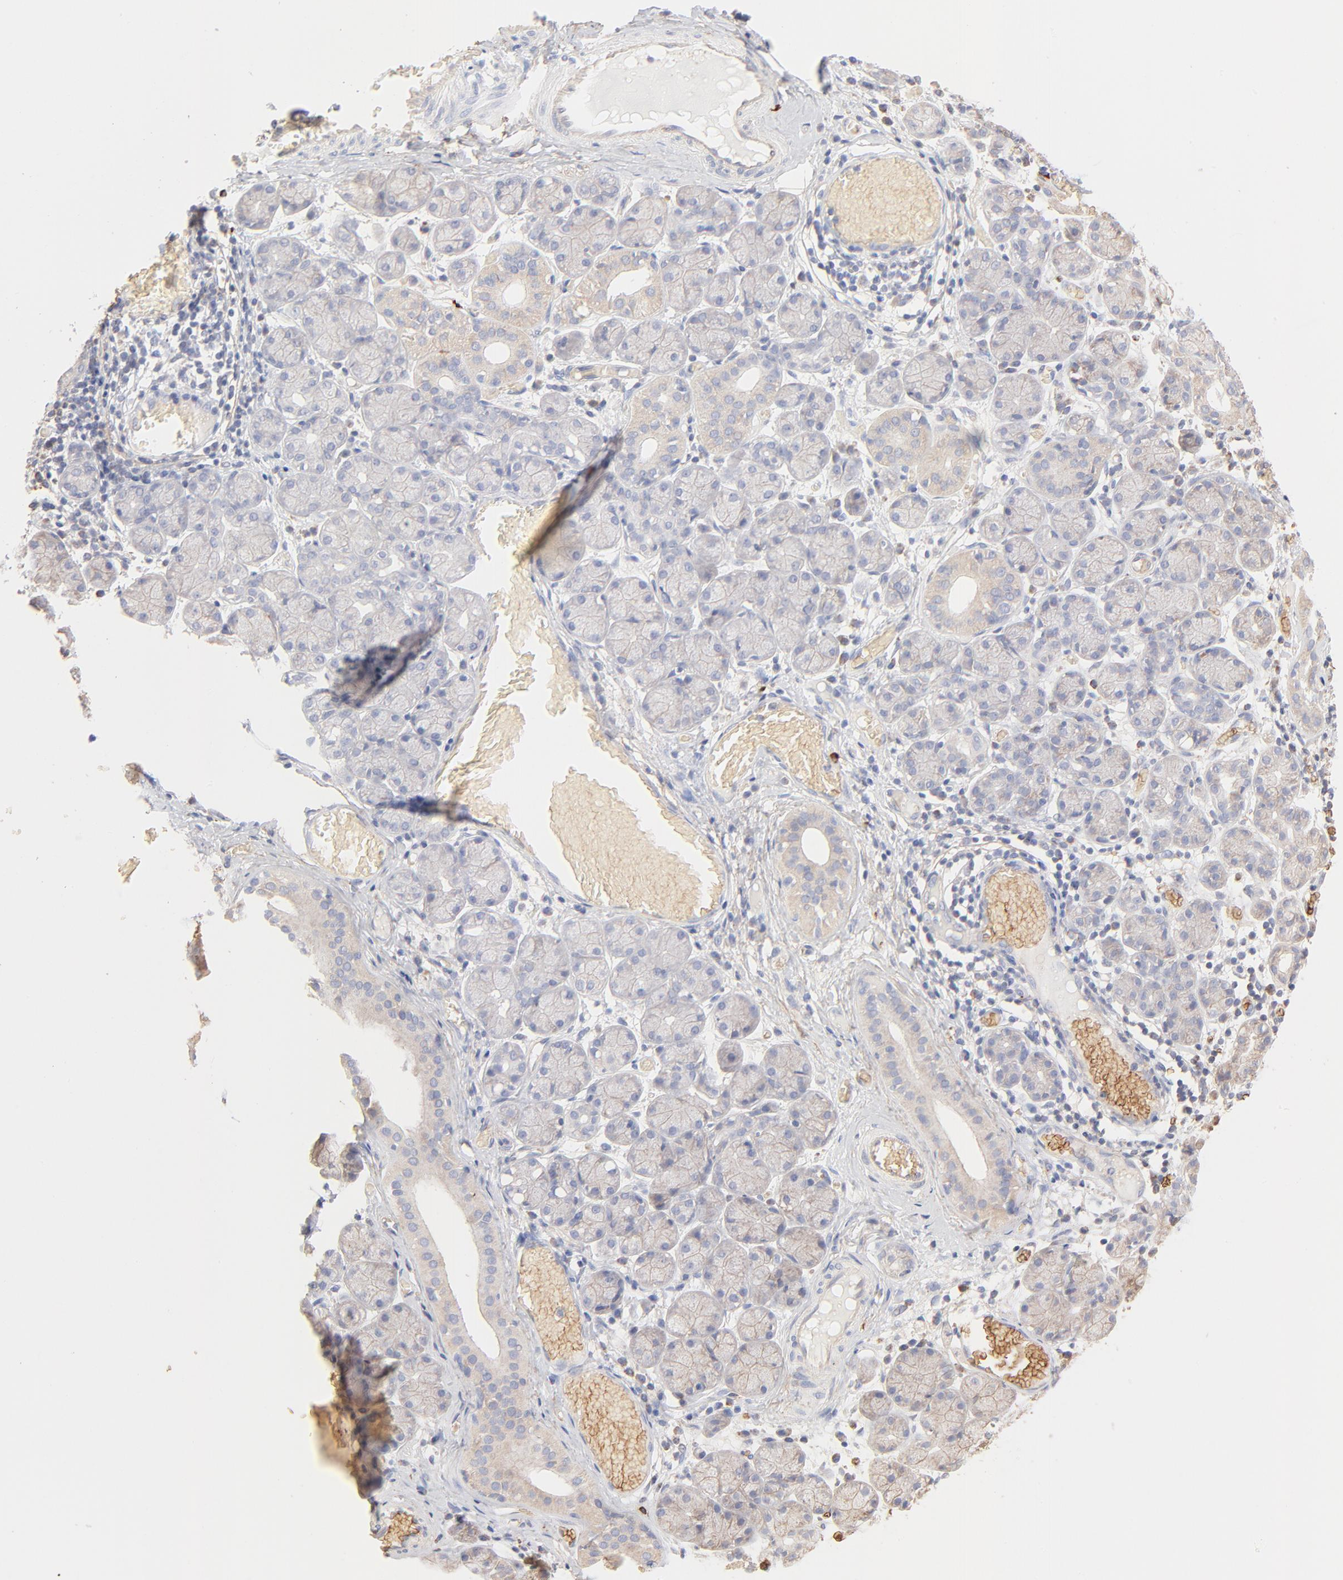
{"staining": {"intensity": "negative", "quantity": "none", "location": "none"}, "tissue": "salivary gland", "cell_type": "Glandular cells", "image_type": "normal", "snomed": [{"axis": "morphology", "description": "Normal tissue, NOS"}, {"axis": "topography", "description": "Salivary gland"}], "caption": "Immunohistochemistry image of benign salivary gland stained for a protein (brown), which reveals no staining in glandular cells.", "gene": "SPTB", "patient": {"sex": "female", "age": 24}}